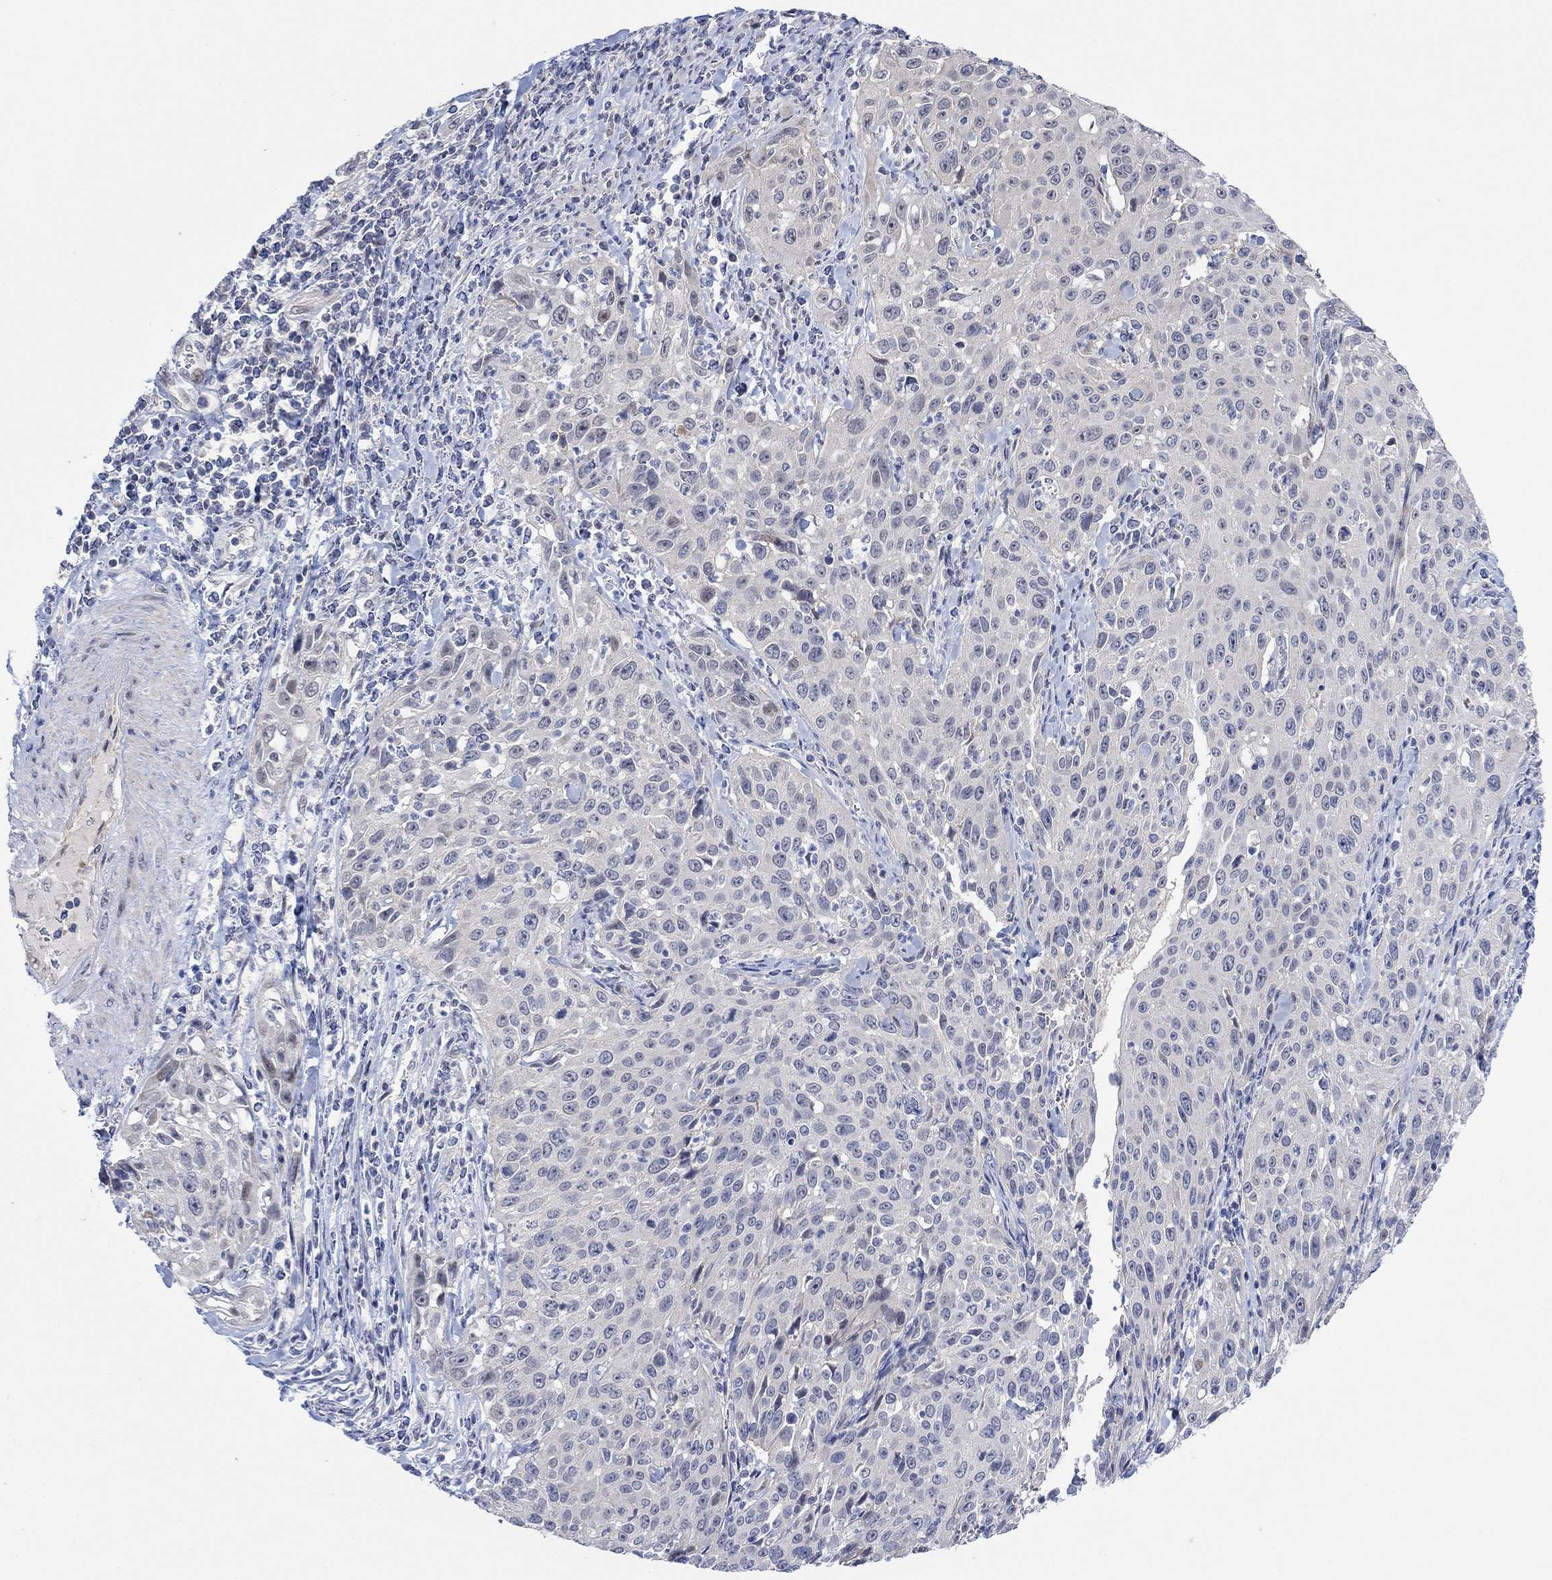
{"staining": {"intensity": "negative", "quantity": "none", "location": "none"}, "tissue": "cervical cancer", "cell_type": "Tumor cells", "image_type": "cancer", "snomed": [{"axis": "morphology", "description": "Squamous cell carcinoma, NOS"}, {"axis": "topography", "description": "Cervix"}], "caption": "Image shows no protein staining in tumor cells of cervical cancer tissue. The staining is performed using DAB brown chromogen with nuclei counter-stained in using hematoxylin.", "gene": "CNTF", "patient": {"sex": "female", "age": 26}}